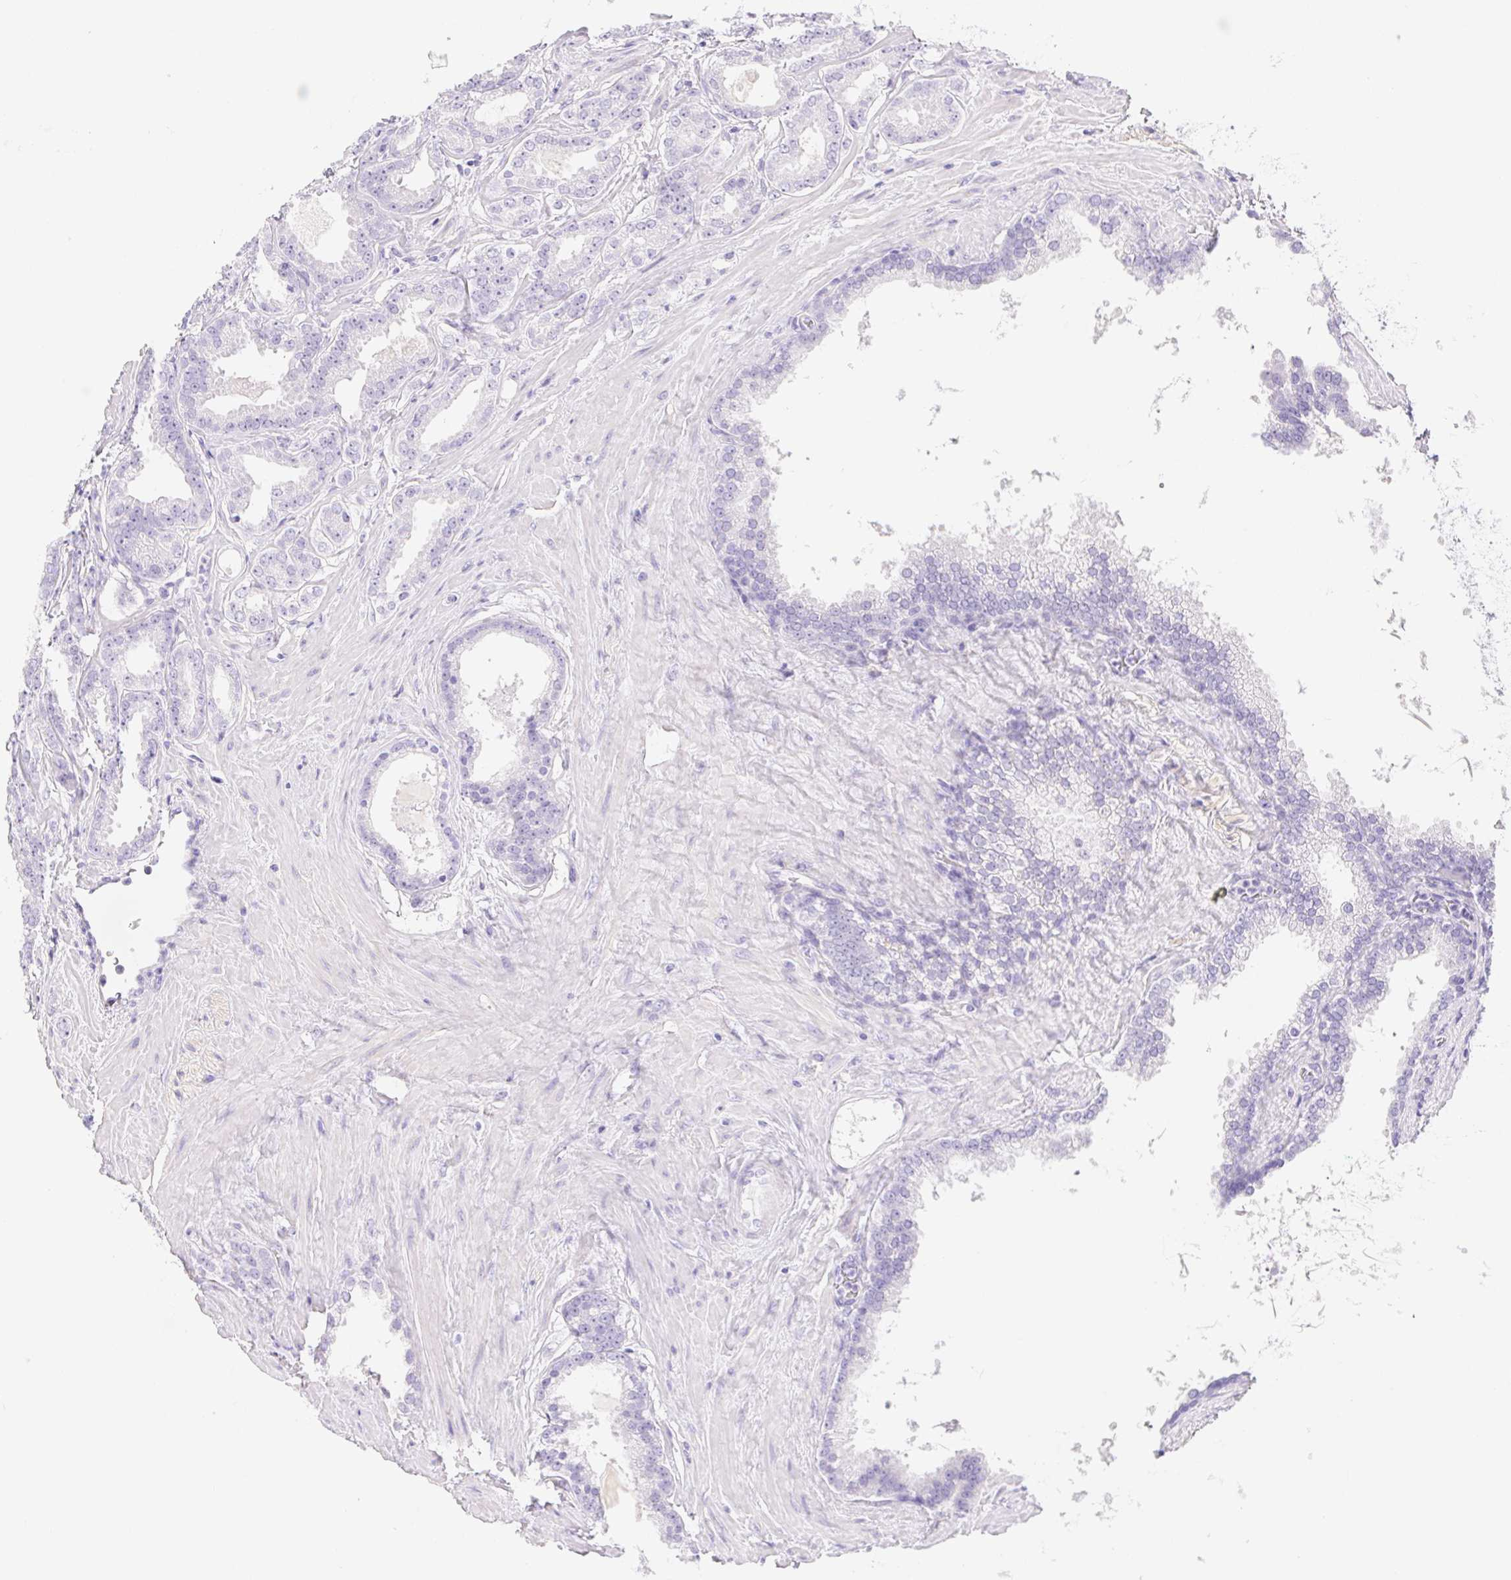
{"staining": {"intensity": "negative", "quantity": "none", "location": "none"}, "tissue": "prostate cancer", "cell_type": "Tumor cells", "image_type": "cancer", "snomed": [{"axis": "morphology", "description": "Adenocarcinoma, Low grade"}, {"axis": "topography", "description": "Prostate"}], "caption": "High magnification brightfield microscopy of prostate cancer stained with DAB (3,3'-diaminobenzidine) (brown) and counterstained with hematoxylin (blue): tumor cells show no significant expression.", "gene": "PNLIP", "patient": {"sex": "male", "age": 65}}